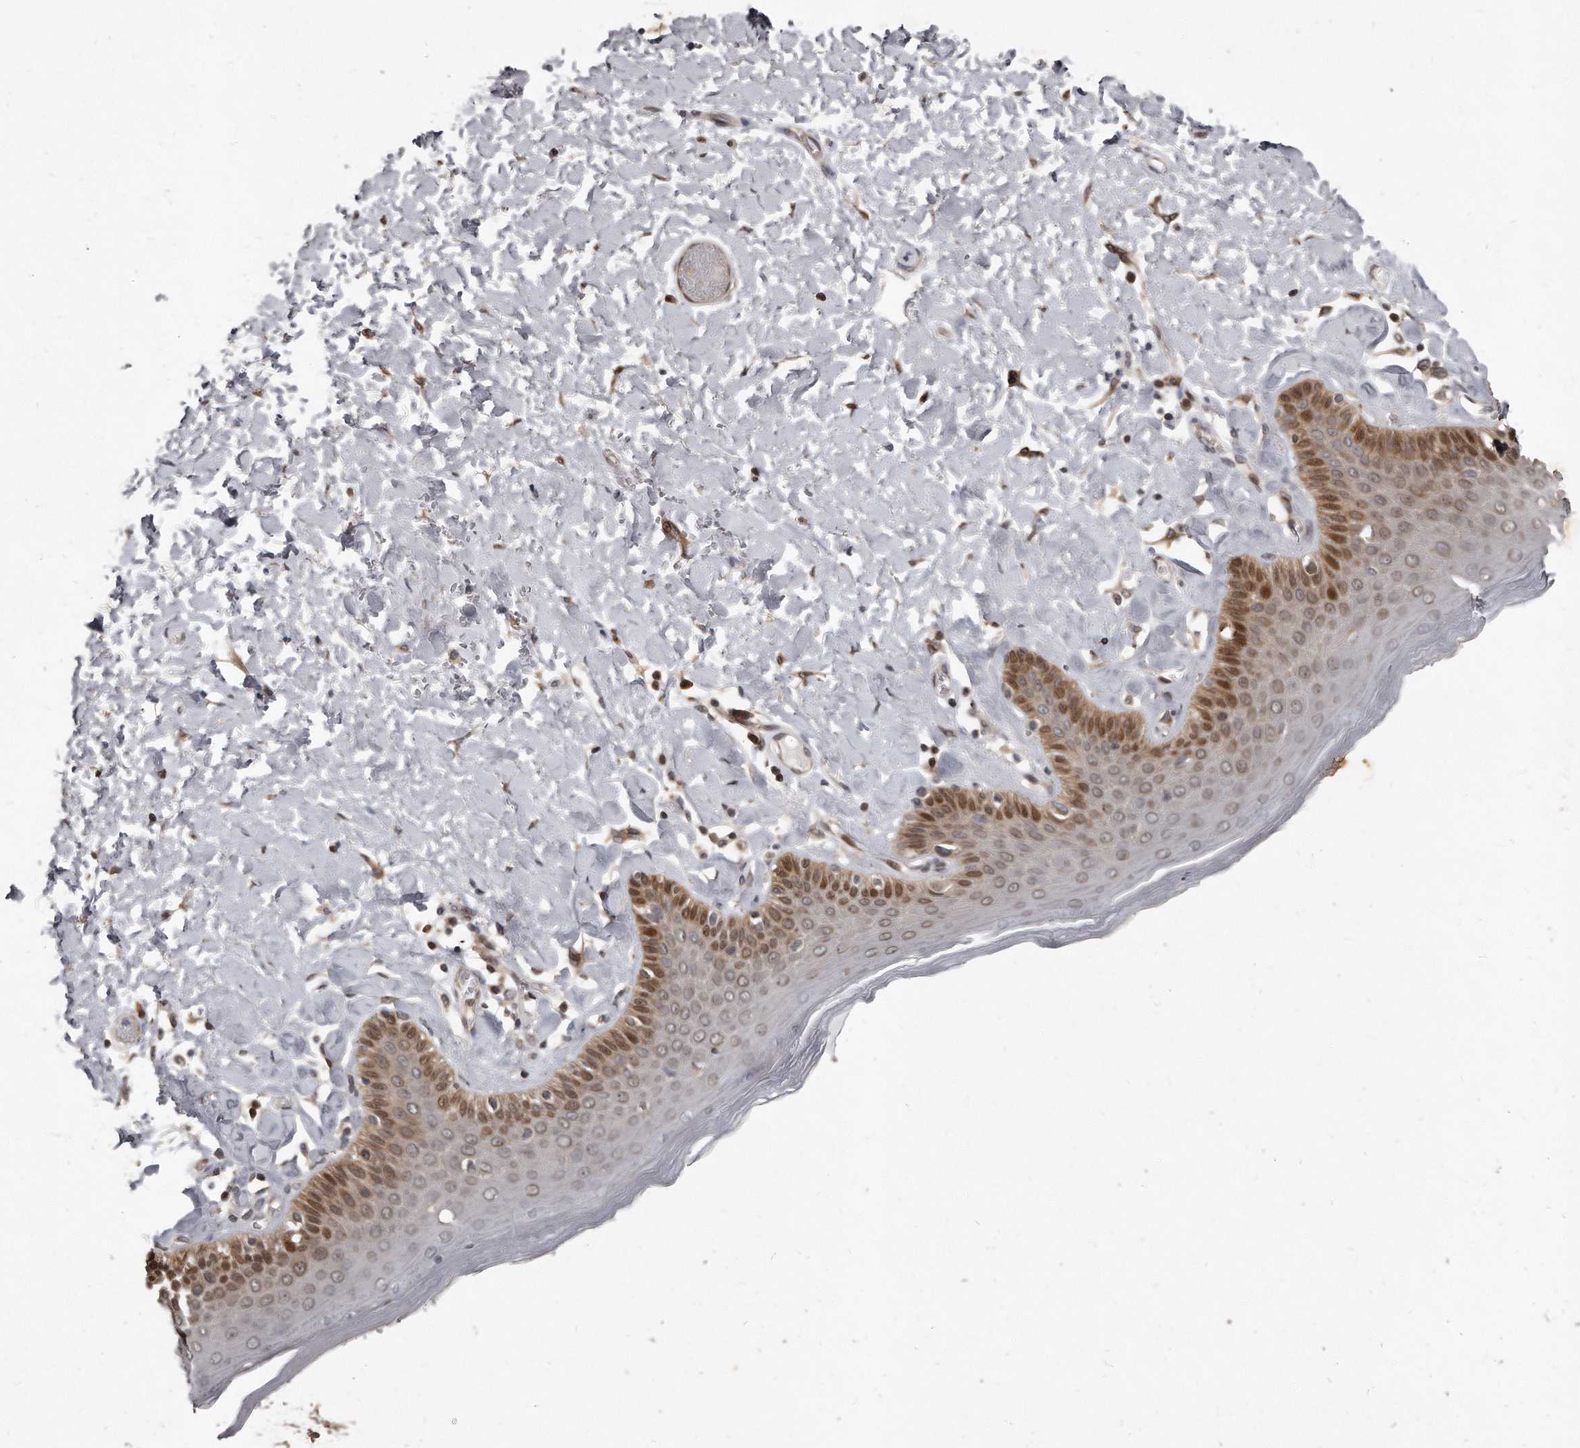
{"staining": {"intensity": "strong", "quantity": "25%-75%", "location": "nuclear"}, "tissue": "skin", "cell_type": "Epidermal cells", "image_type": "normal", "snomed": [{"axis": "morphology", "description": "Normal tissue, NOS"}, {"axis": "topography", "description": "Anal"}], "caption": "Strong nuclear positivity is appreciated in approximately 25%-75% of epidermal cells in benign skin.", "gene": "GCH1", "patient": {"sex": "male", "age": 69}}